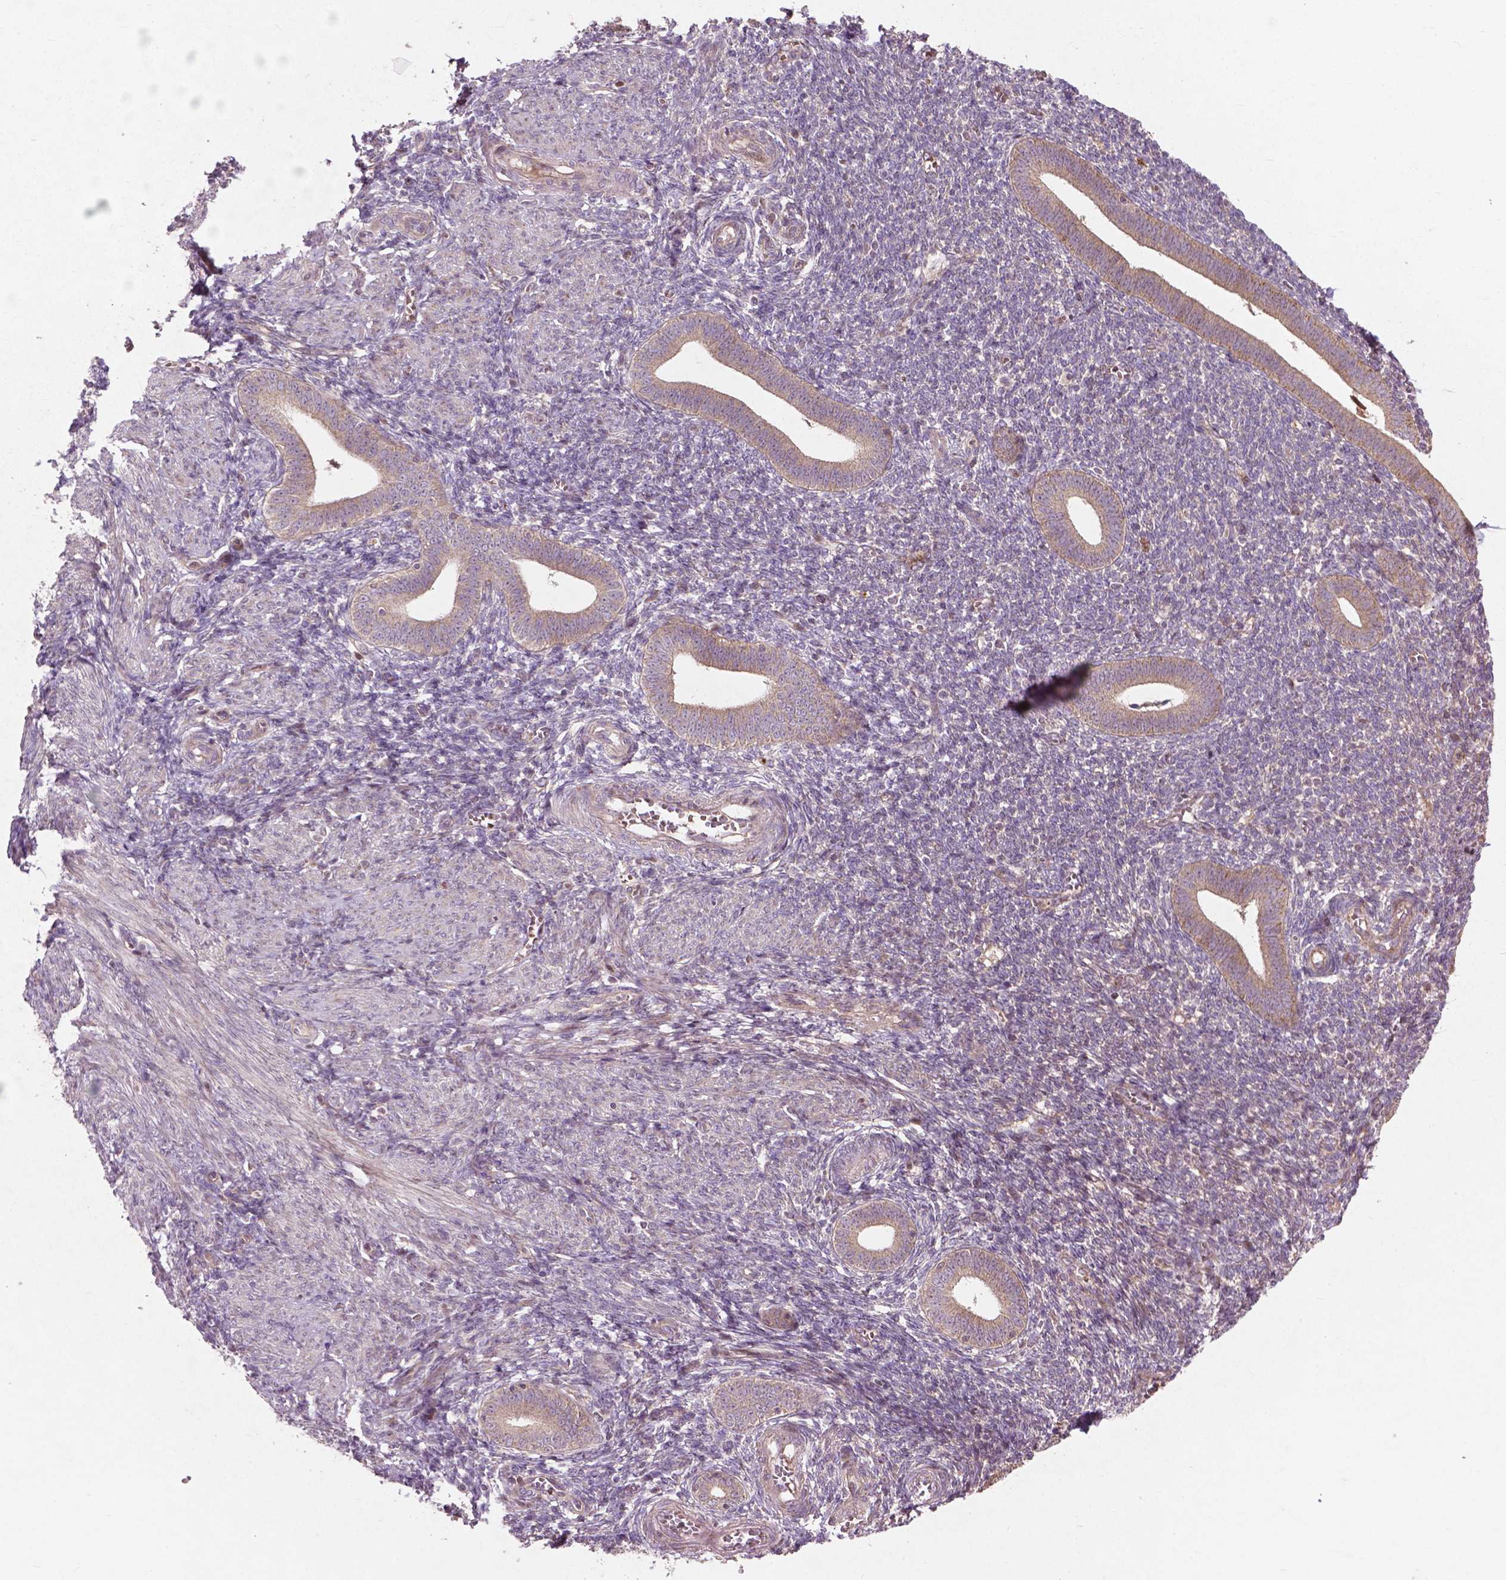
{"staining": {"intensity": "negative", "quantity": "none", "location": "none"}, "tissue": "endometrium", "cell_type": "Cells in endometrial stroma", "image_type": "normal", "snomed": [{"axis": "morphology", "description": "Normal tissue, NOS"}, {"axis": "topography", "description": "Endometrium"}], "caption": "A high-resolution micrograph shows IHC staining of normal endometrium, which exhibits no significant positivity in cells in endometrial stroma. (Brightfield microscopy of DAB immunohistochemistry (IHC) at high magnification).", "gene": "B3GALNT2", "patient": {"sex": "female", "age": 25}}